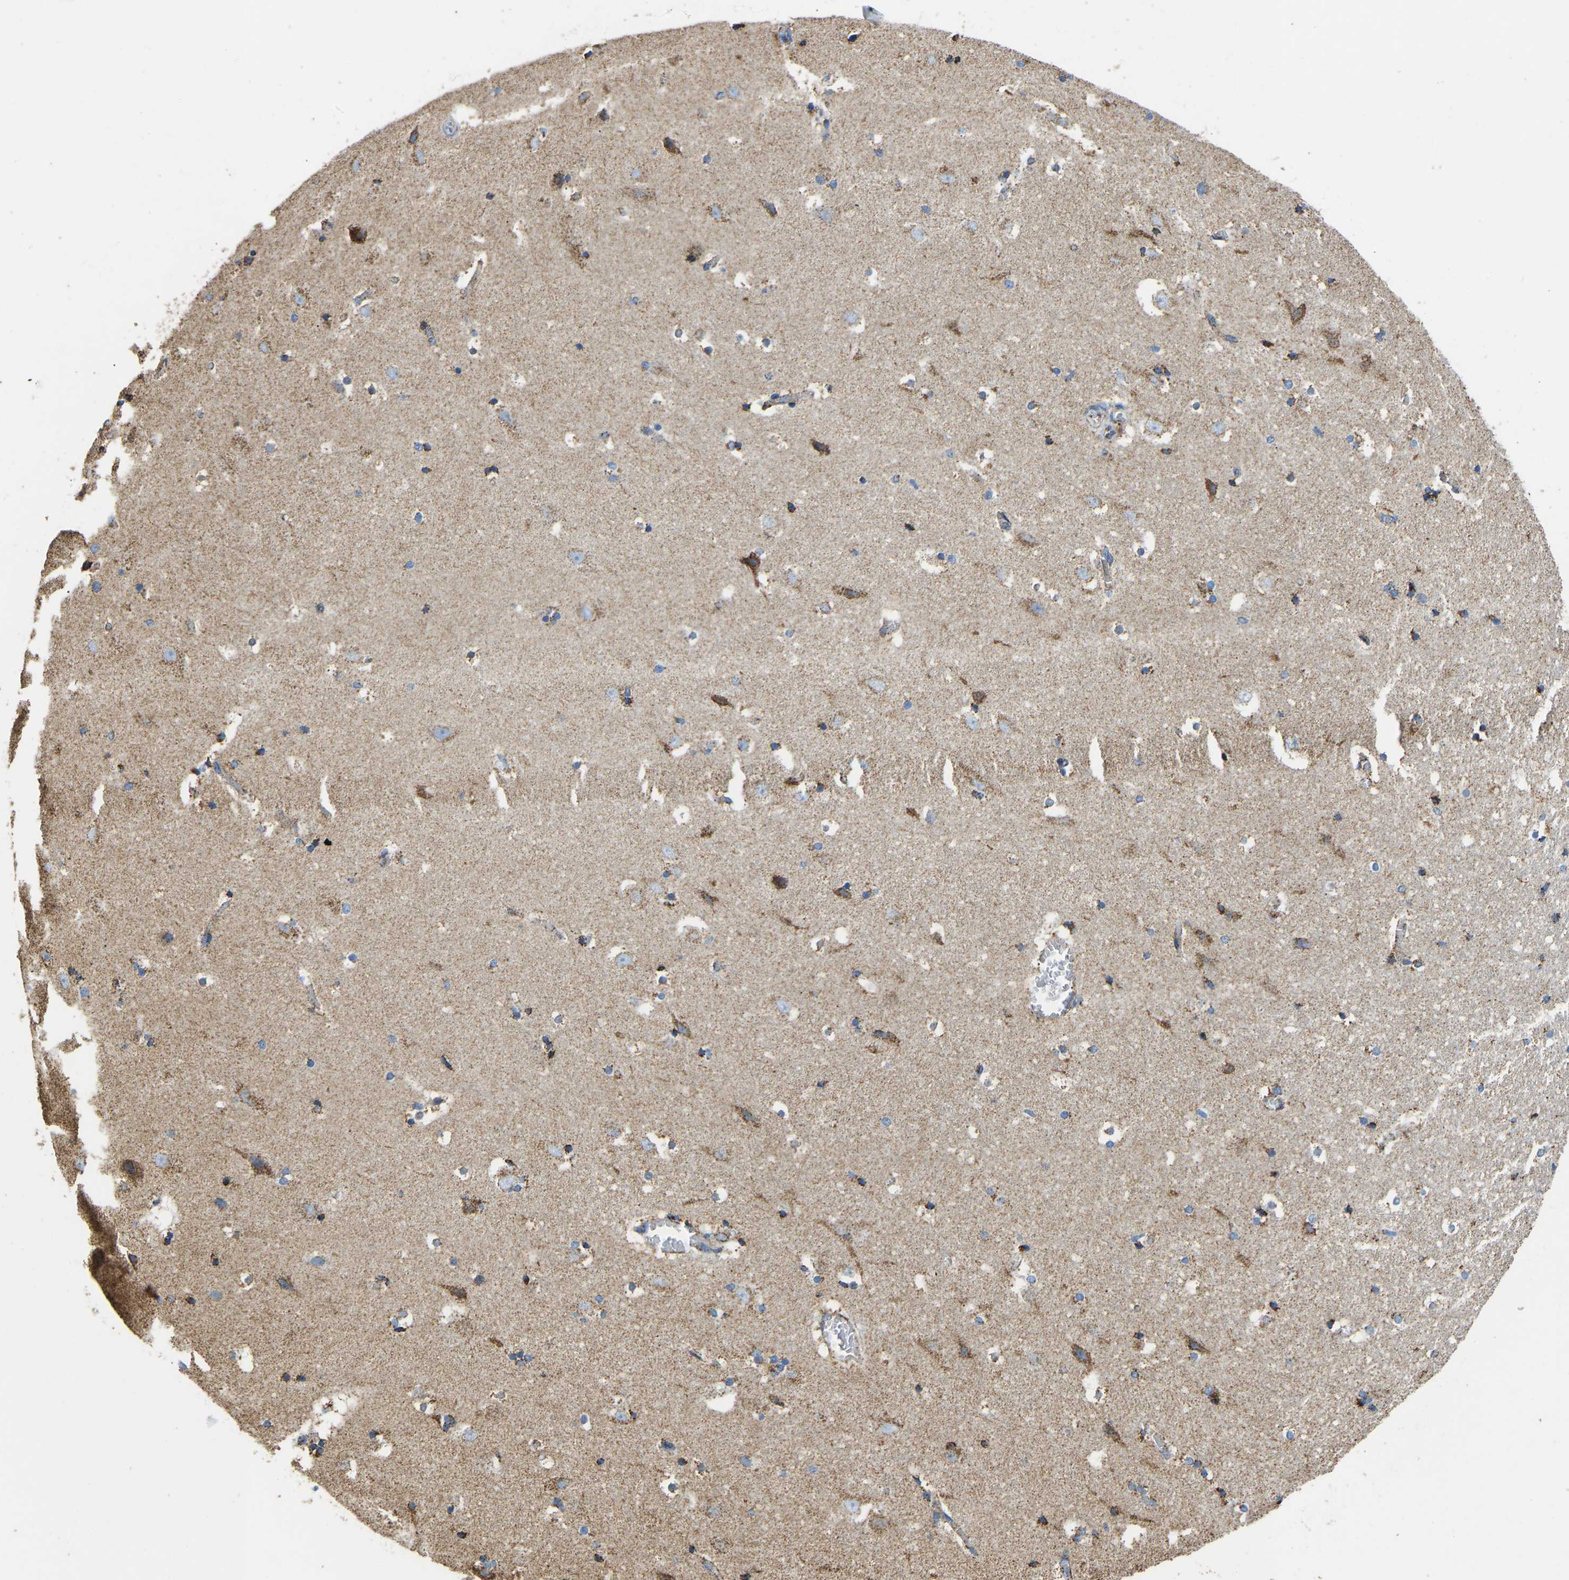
{"staining": {"intensity": "moderate", "quantity": "25%-75%", "location": "cytoplasmic/membranous"}, "tissue": "hippocampus", "cell_type": "Glial cells", "image_type": "normal", "snomed": [{"axis": "morphology", "description": "Normal tissue, NOS"}, {"axis": "topography", "description": "Hippocampus"}], "caption": "Protein expression analysis of benign hippocampus exhibits moderate cytoplasmic/membranous staining in approximately 25%-75% of glial cells.", "gene": "IRX6", "patient": {"sex": "male", "age": 45}}